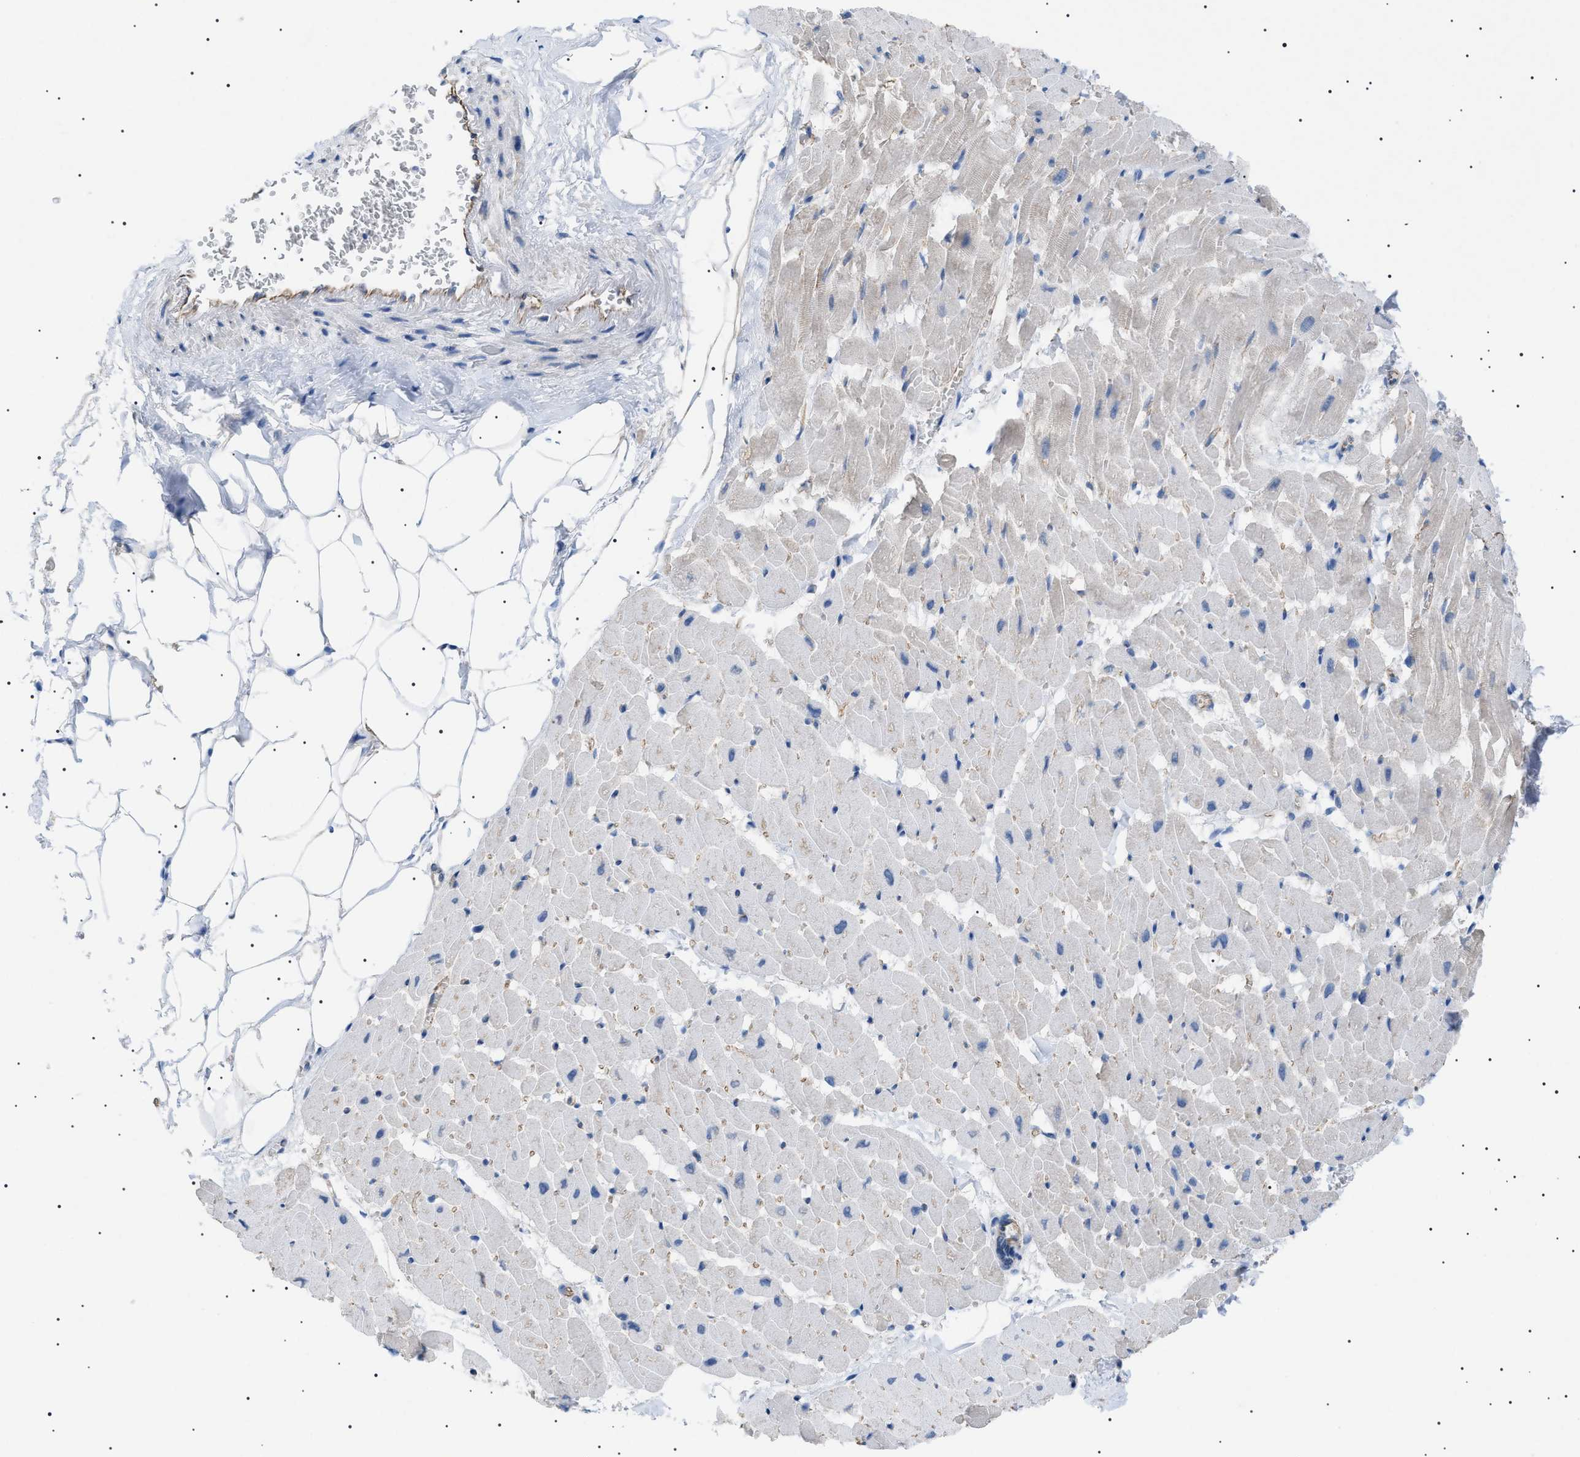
{"staining": {"intensity": "weak", "quantity": "<25%", "location": "cytoplasmic/membranous"}, "tissue": "heart muscle", "cell_type": "Cardiomyocytes", "image_type": "normal", "snomed": [{"axis": "morphology", "description": "Normal tissue, NOS"}, {"axis": "topography", "description": "Heart"}], "caption": "IHC of normal human heart muscle displays no positivity in cardiomyocytes. (Immunohistochemistry, brightfield microscopy, high magnification).", "gene": "ADAMTS1", "patient": {"sex": "female", "age": 19}}